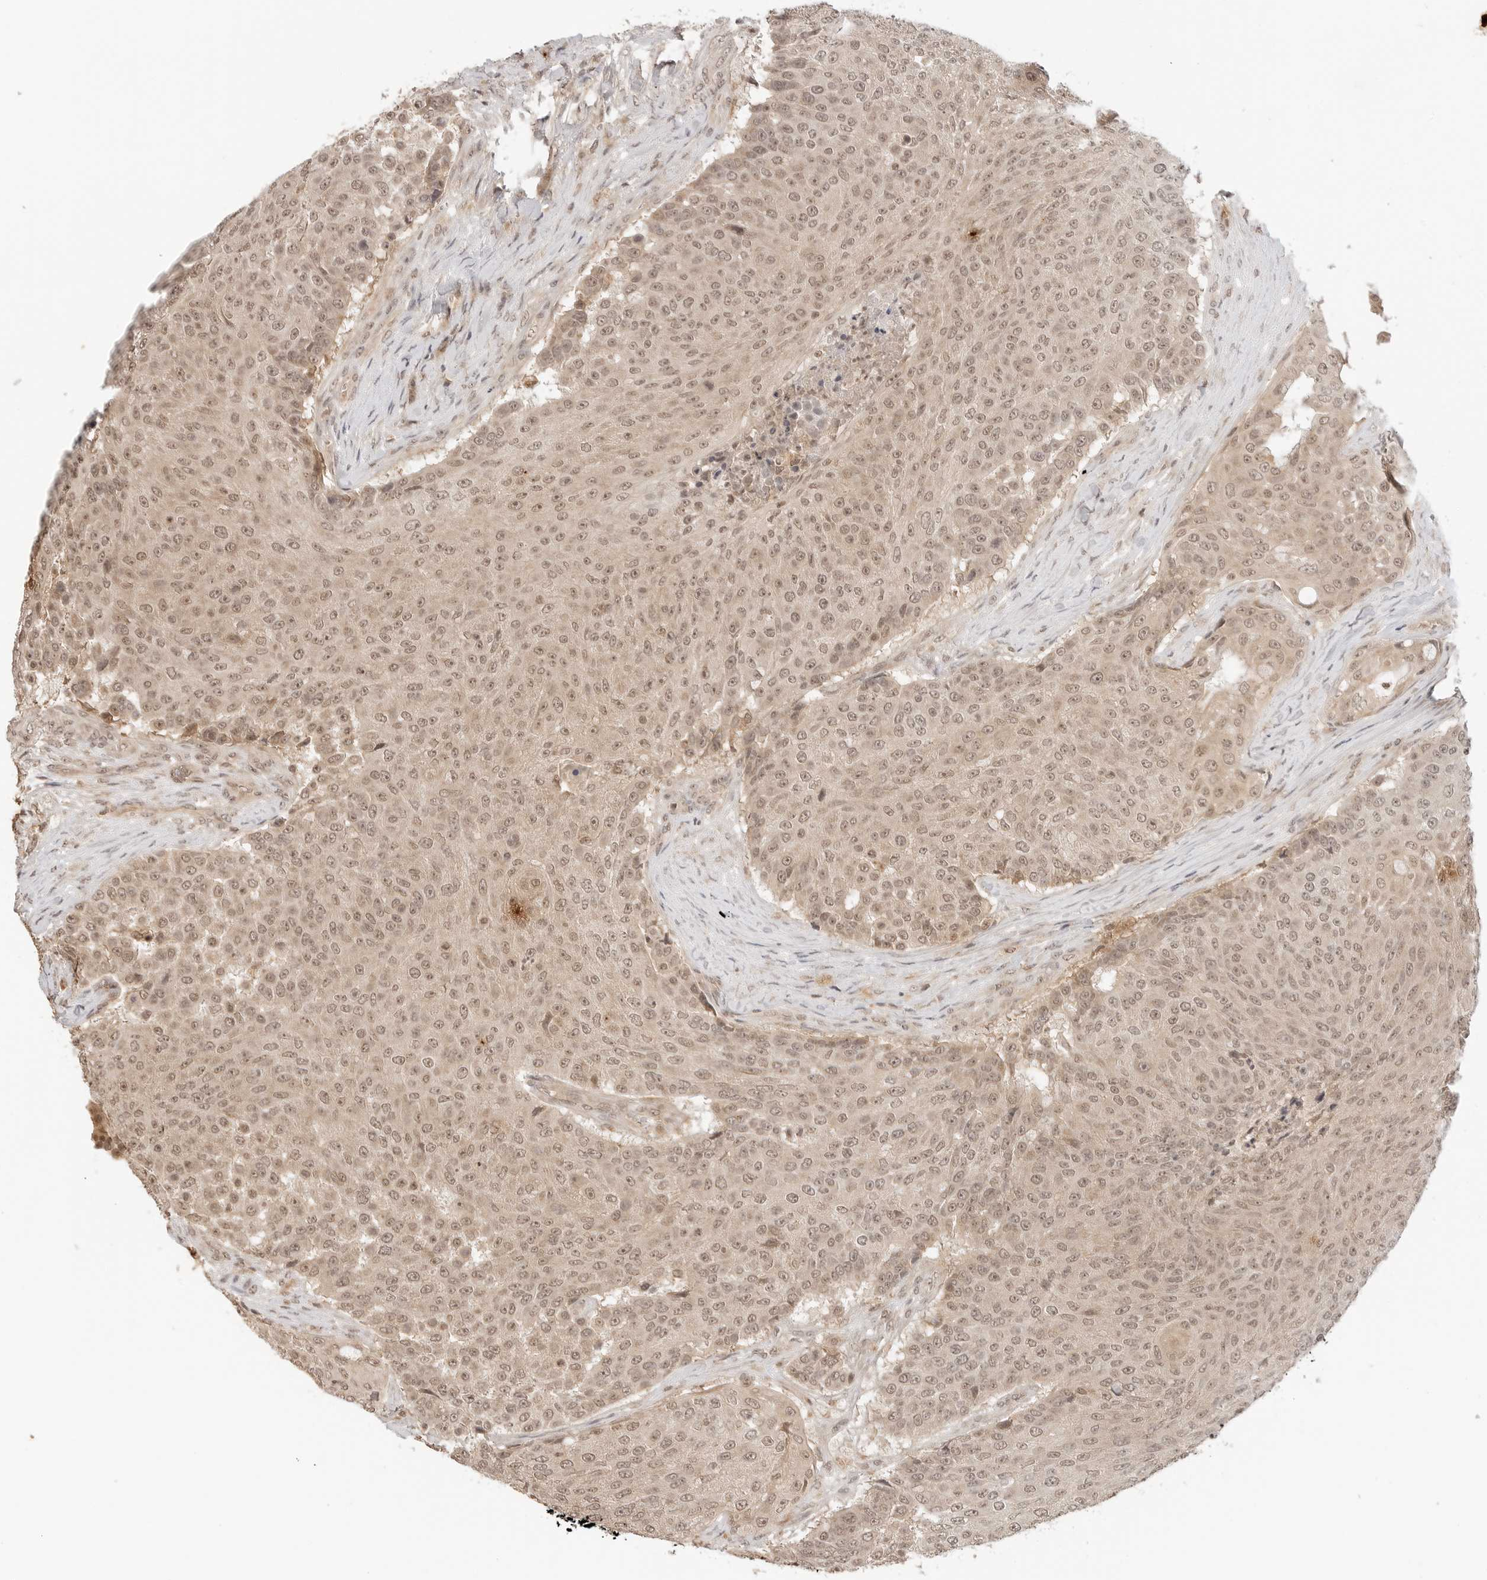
{"staining": {"intensity": "weak", "quantity": ">75%", "location": "cytoplasmic/membranous,nuclear"}, "tissue": "urothelial cancer", "cell_type": "Tumor cells", "image_type": "cancer", "snomed": [{"axis": "morphology", "description": "Urothelial carcinoma, High grade"}, {"axis": "topography", "description": "Urinary bladder"}], "caption": "There is low levels of weak cytoplasmic/membranous and nuclear staining in tumor cells of urothelial cancer, as demonstrated by immunohistochemical staining (brown color).", "gene": "GPR34", "patient": {"sex": "female", "age": 63}}